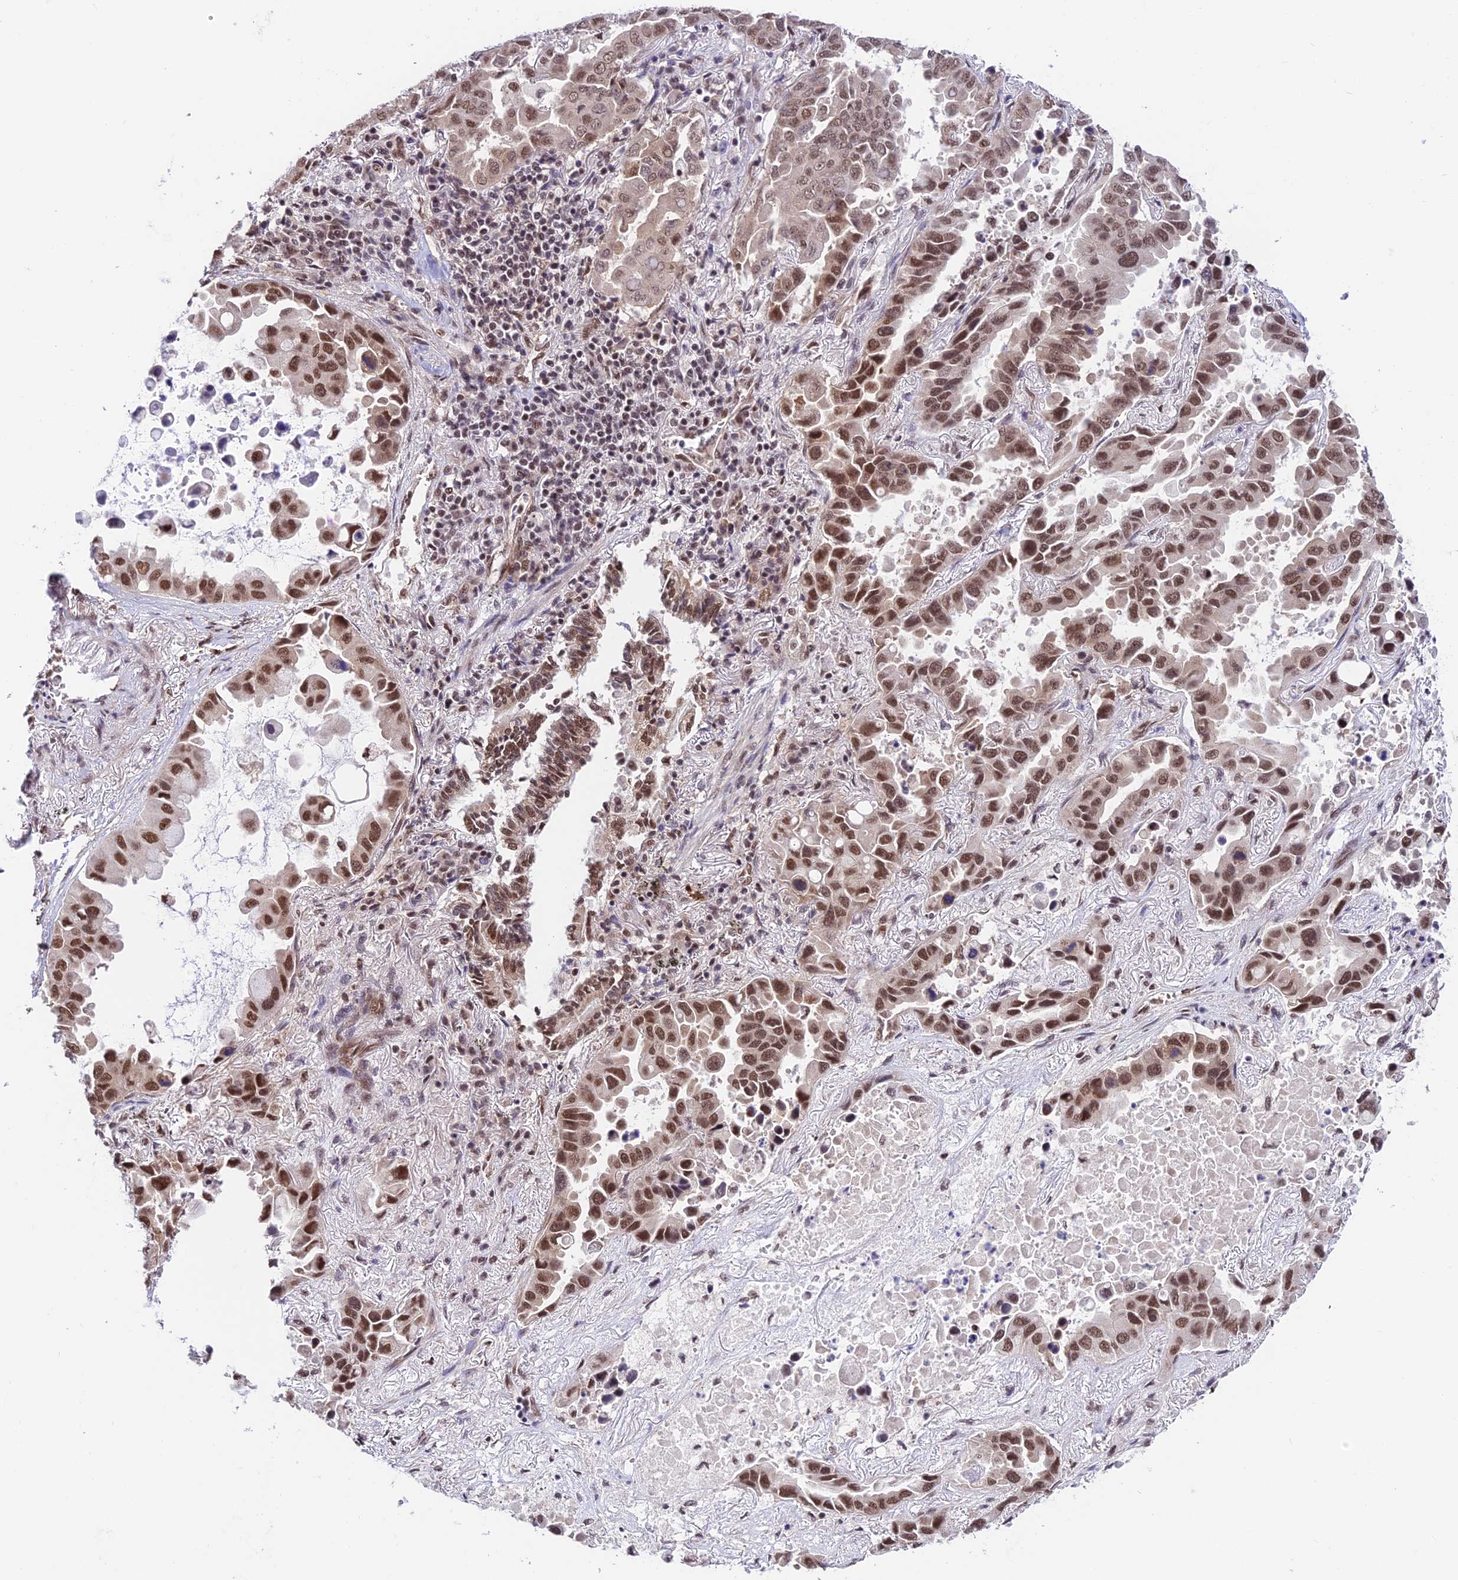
{"staining": {"intensity": "moderate", "quantity": ">75%", "location": "nuclear"}, "tissue": "lung cancer", "cell_type": "Tumor cells", "image_type": "cancer", "snomed": [{"axis": "morphology", "description": "Adenocarcinoma, NOS"}, {"axis": "topography", "description": "Lung"}], "caption": "A brown stain highlights moderate nuclear staining of a protein in lung adenocarcinoma tumor cells.", "gene": "RBM42", "patient": {"sex": "male", "age": 64}}